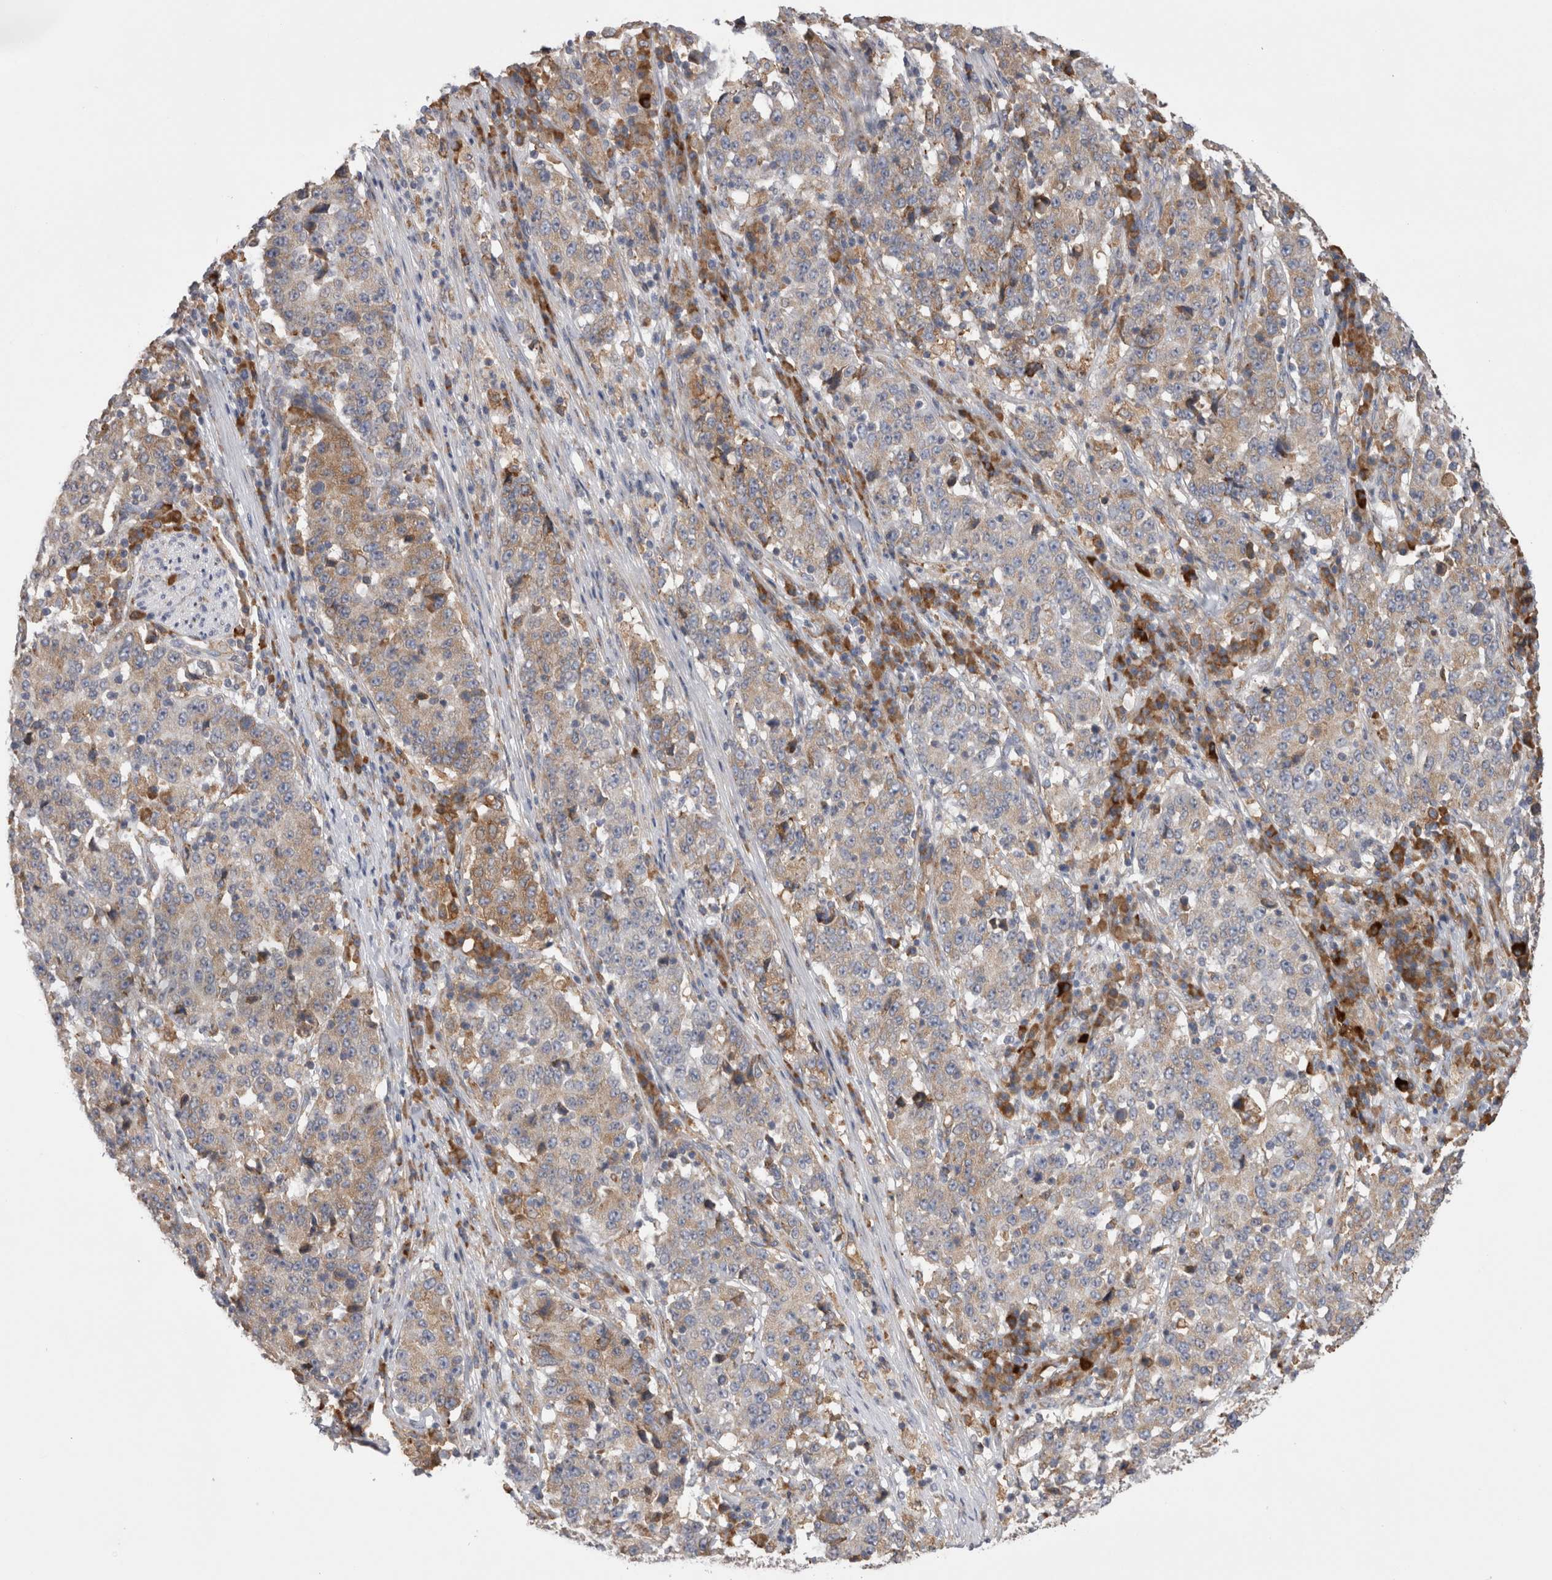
{"staining": {"intensity": "weak", "quantity": ">75%", "location": "cytoplasmic/membranous"}, "tissue": "stomach cancer", "cell_type": "Tumor cells", "image_type": "cancer", "snomed": [{"axis": "morphology", "description": "Adenocarcinoma, NOS"}, {"axis": "topography", "description": "Stomach"}], "caption": "Immunohistochemistry (IHC) (DAB) staining of stomach adenocarcinoma displays weak cytoplasmic/membranous protein positivity in approximately >75% of tumor cells.", "gene": "ZNF341", "patient": {"sex": "male", "age": 59}}